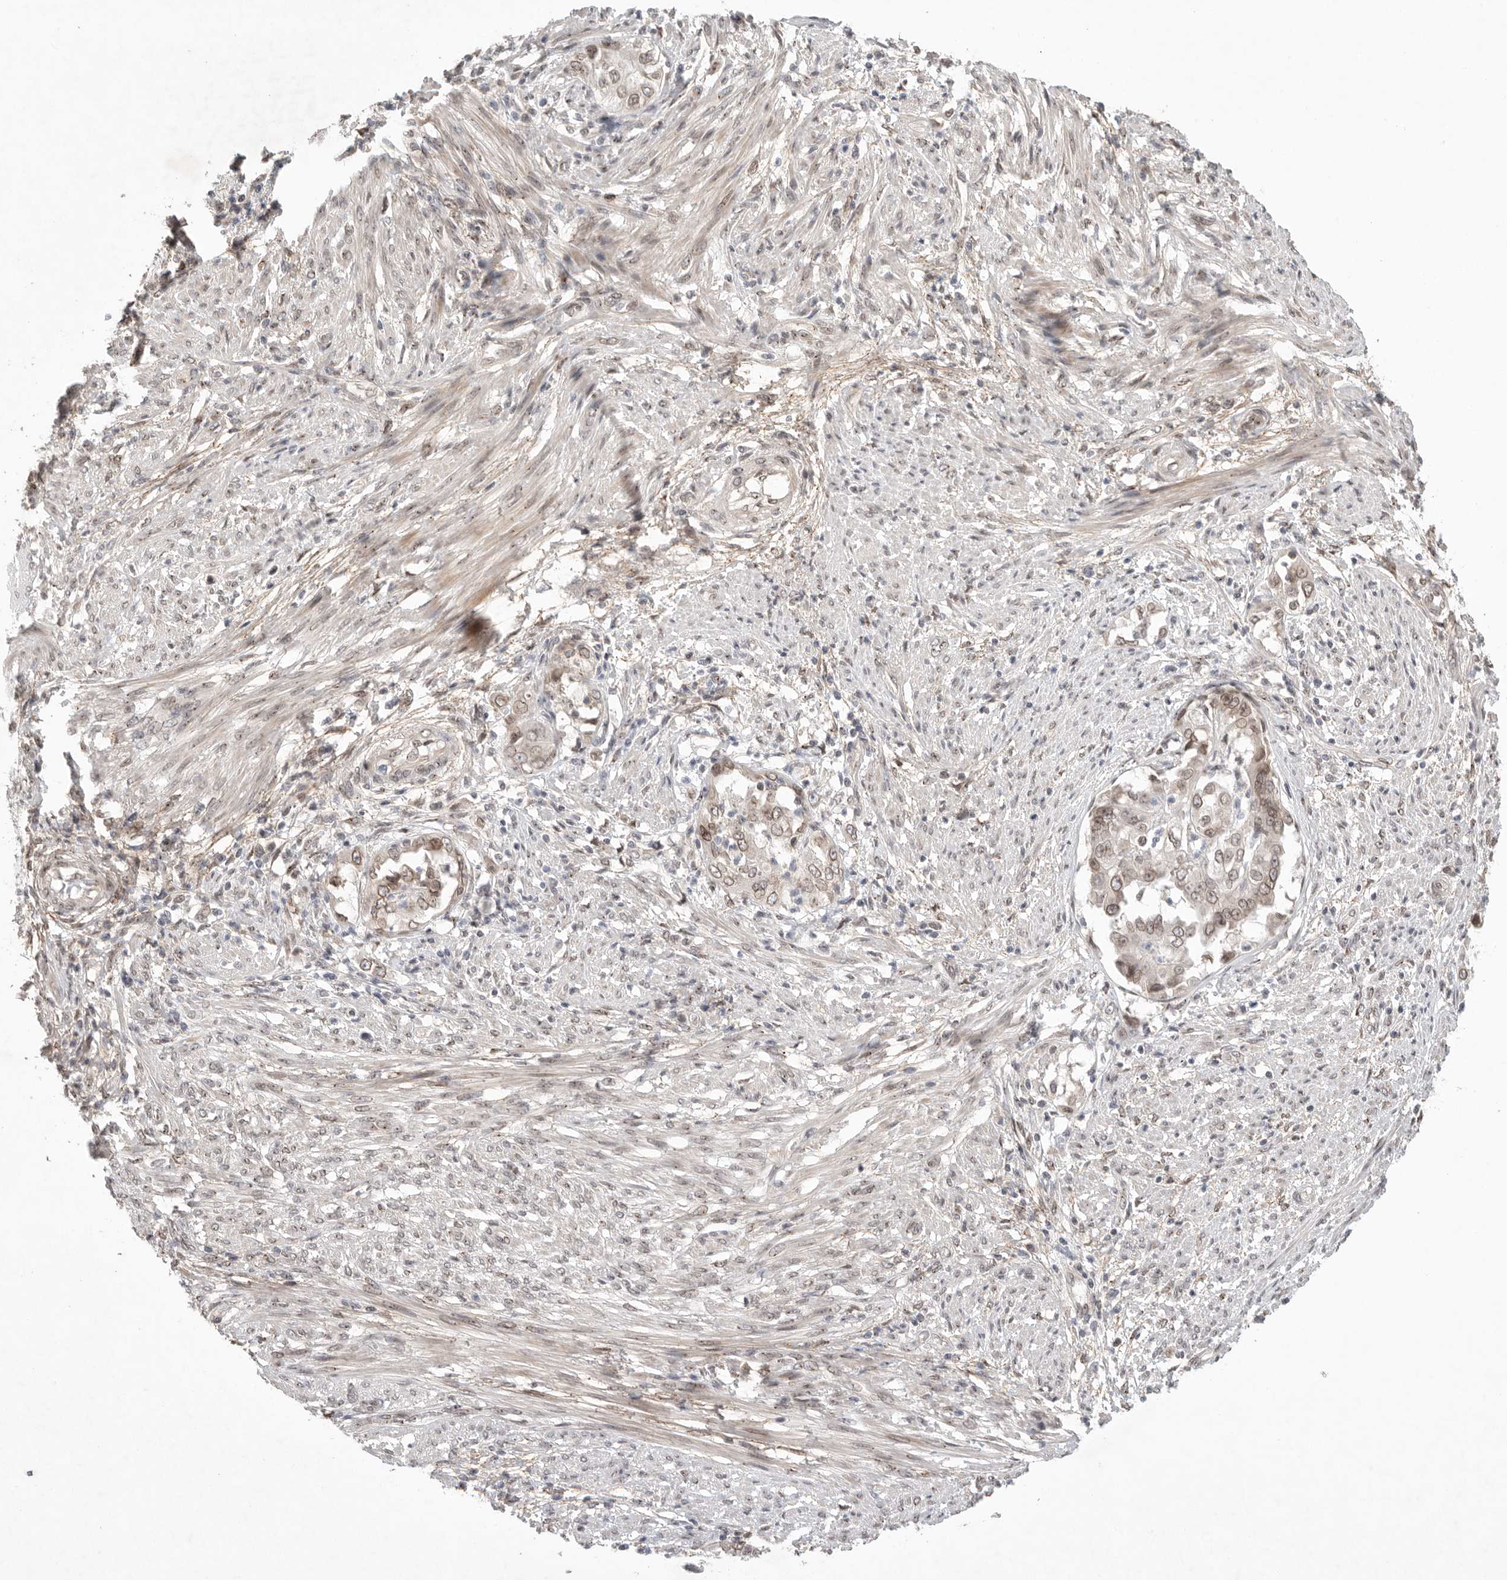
{"staining": {"intensity": "moderate", "quantity": ">75%", "location": "cytoplasmic/membranous,nuclear"}, "tissue": "endometrial cancer", "cell_type": "Tumor cells", "image_type": "cancer", "snomed": [{"axis": "morphology", "description": "Adenocarcinoma, NOS"}, {"axis": "topography", "description": "Endometrium"}], "caption": "Immunohistochemistry of human endometrial cancer (adenocarcinoma) demonstrates medium levels of moderate cytoplasmic/membranous and nuclear expression in approximately >75% of tumor cells.", "gene": "LEMD3", "patient": {"sex": "female", "age": 85}}